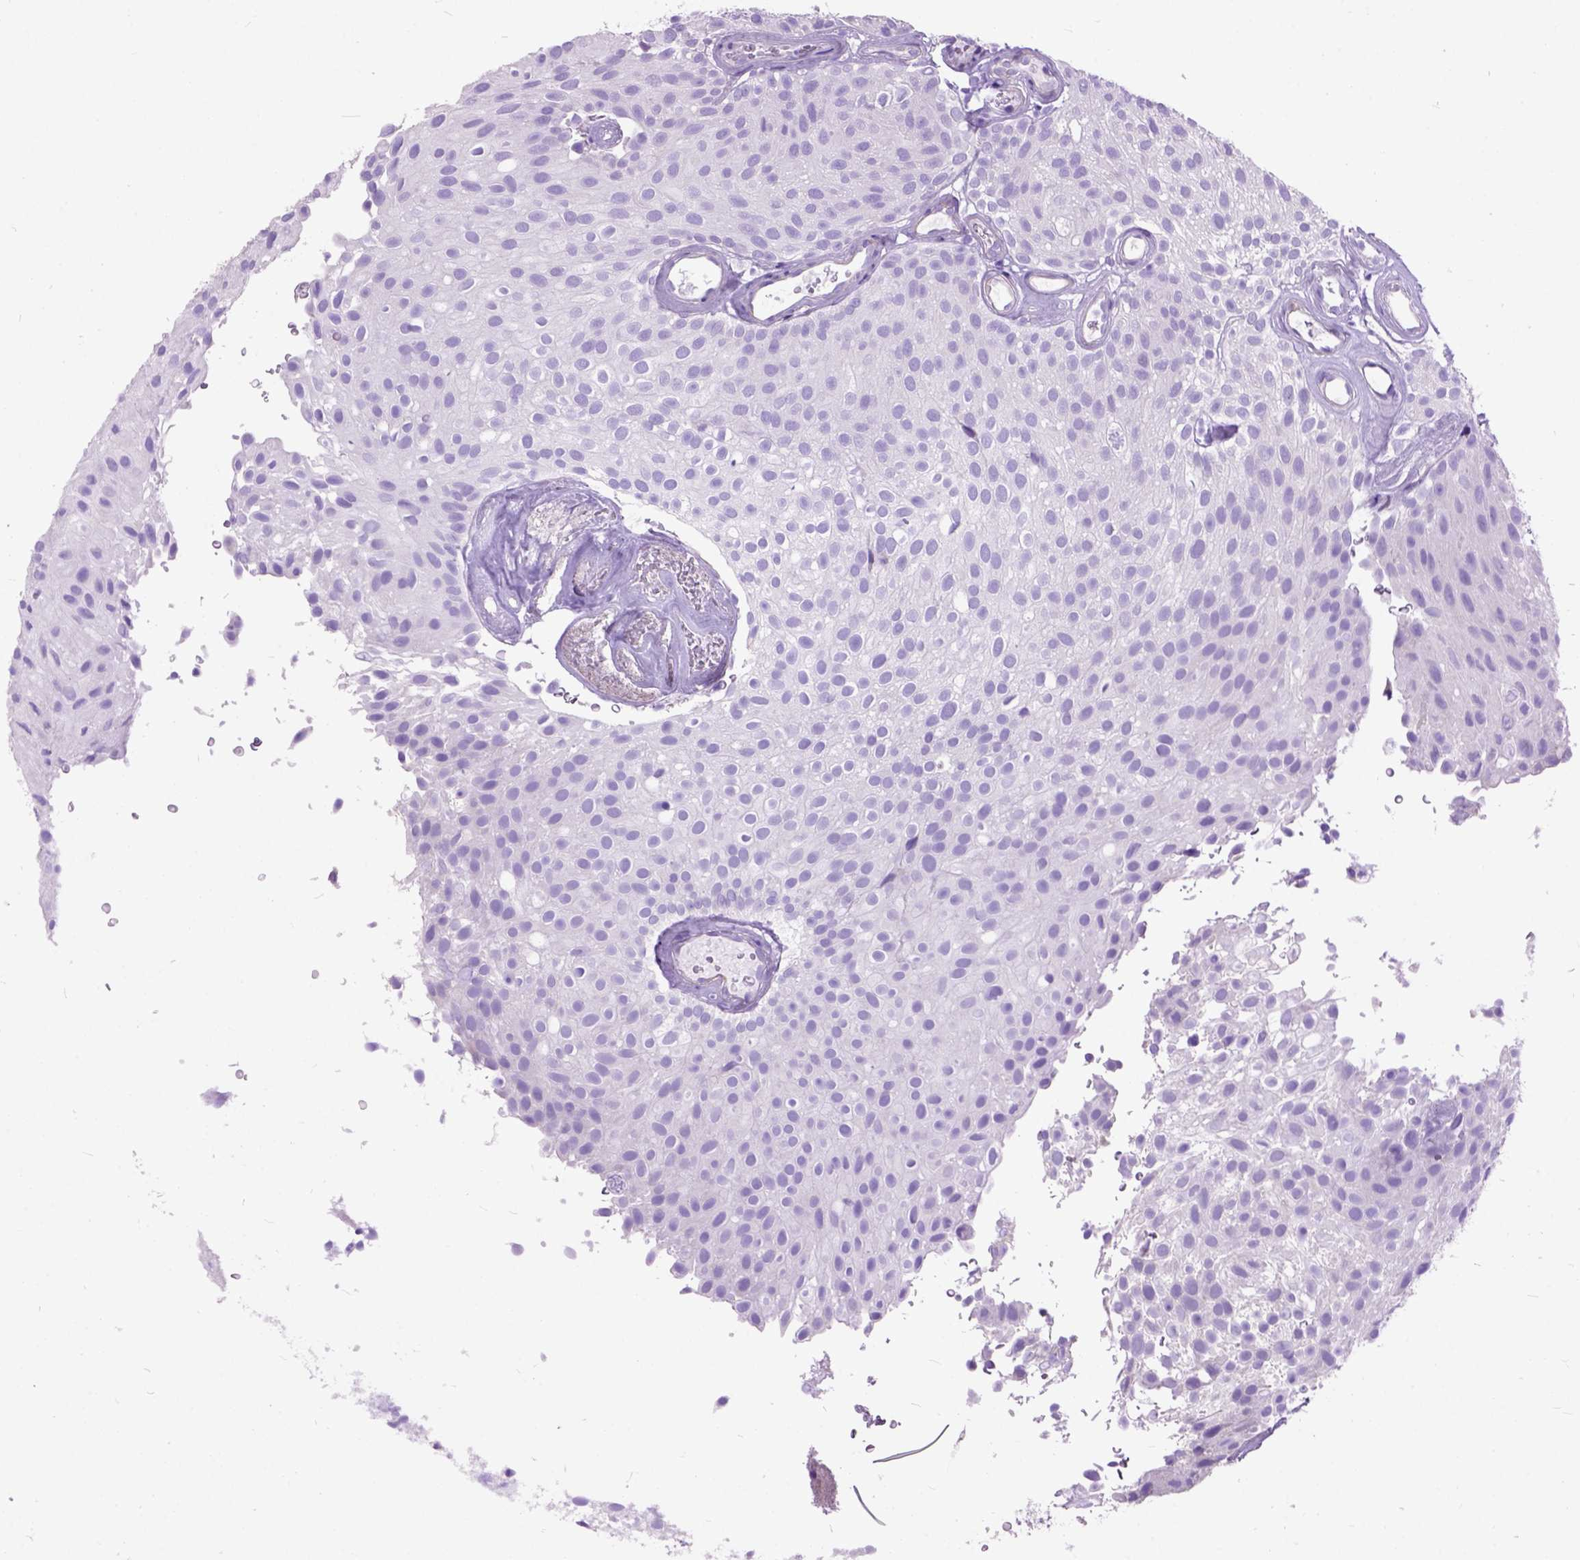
{"staining": {"intensity": "negative", "quantity": "none", "location": "none"}, "tissue": "urothelial cancer", "cell_type": "Tumor cells", "image_type": "cancer", "snomed": [{"axis": "morphology", "description": "Urothelial carcinoma, Low grade"}, {"axis": "topography", "description": "Urinary bladder"}], "caption": "The image reveals no staining of tumor cells in urothelial cancer.", "gene": "MAPT", "patient": {"sex": "male", "age": 78}}